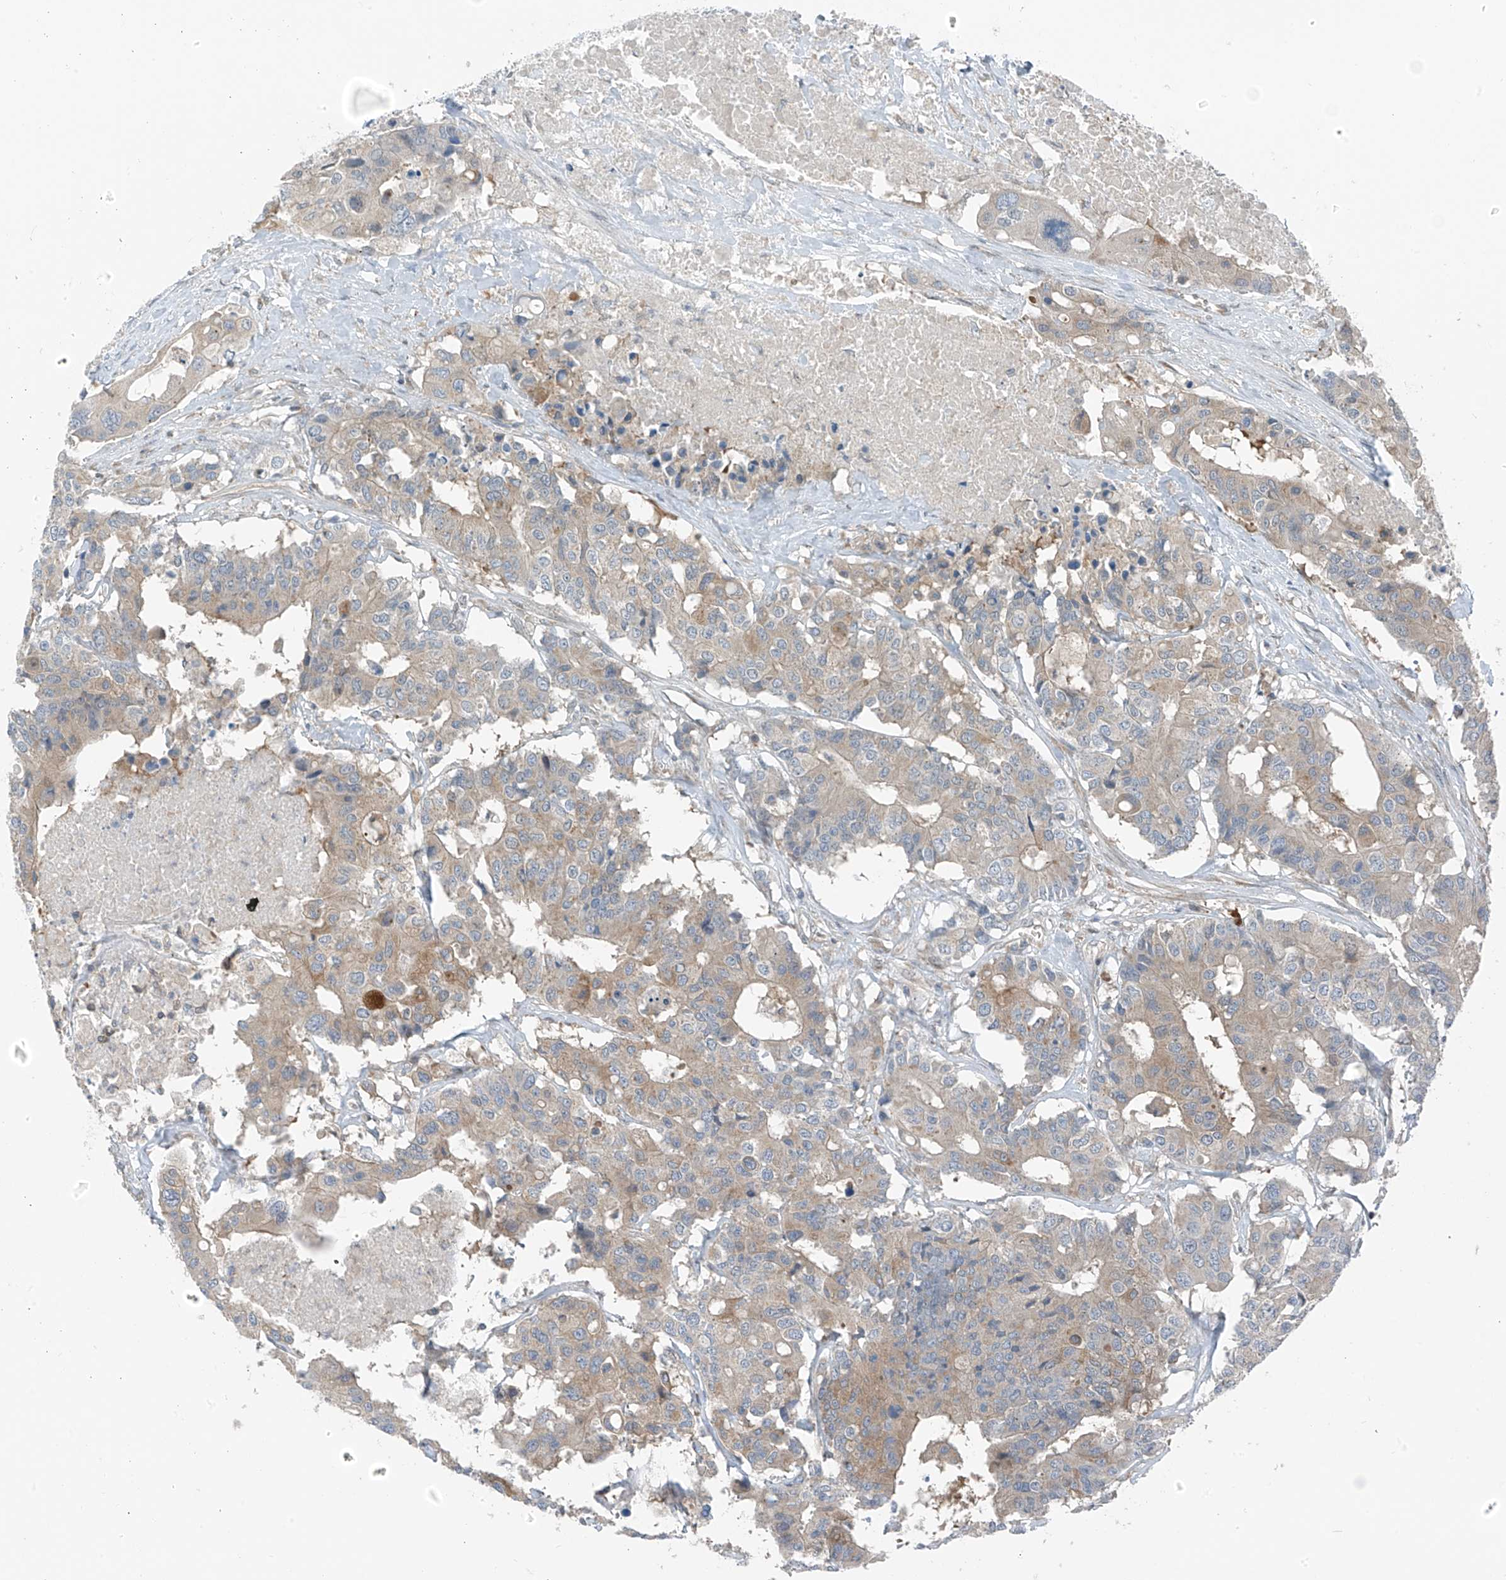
{"staining": {"intensity": "weak", "quantity": "25%-75%", "location": "cytoplasmic/membranous"}, "tissue": "colorectal cancer", "cell_type": "Tumor cells", "image_type": "cancer", "snomed": [{"axis": "morphology", "description": "Adenocarcinoma, NOS"}, {"axis": "topography", "description": "Colon"}], "caption": "A histopathology image of adenocarcinoma (colorectal) stained for a protein displays weak cytoplasmic/membranous brown staining in tumor cells.", "gene": "SLC12A6", "patient": {"sex": "male", "age": 77}}